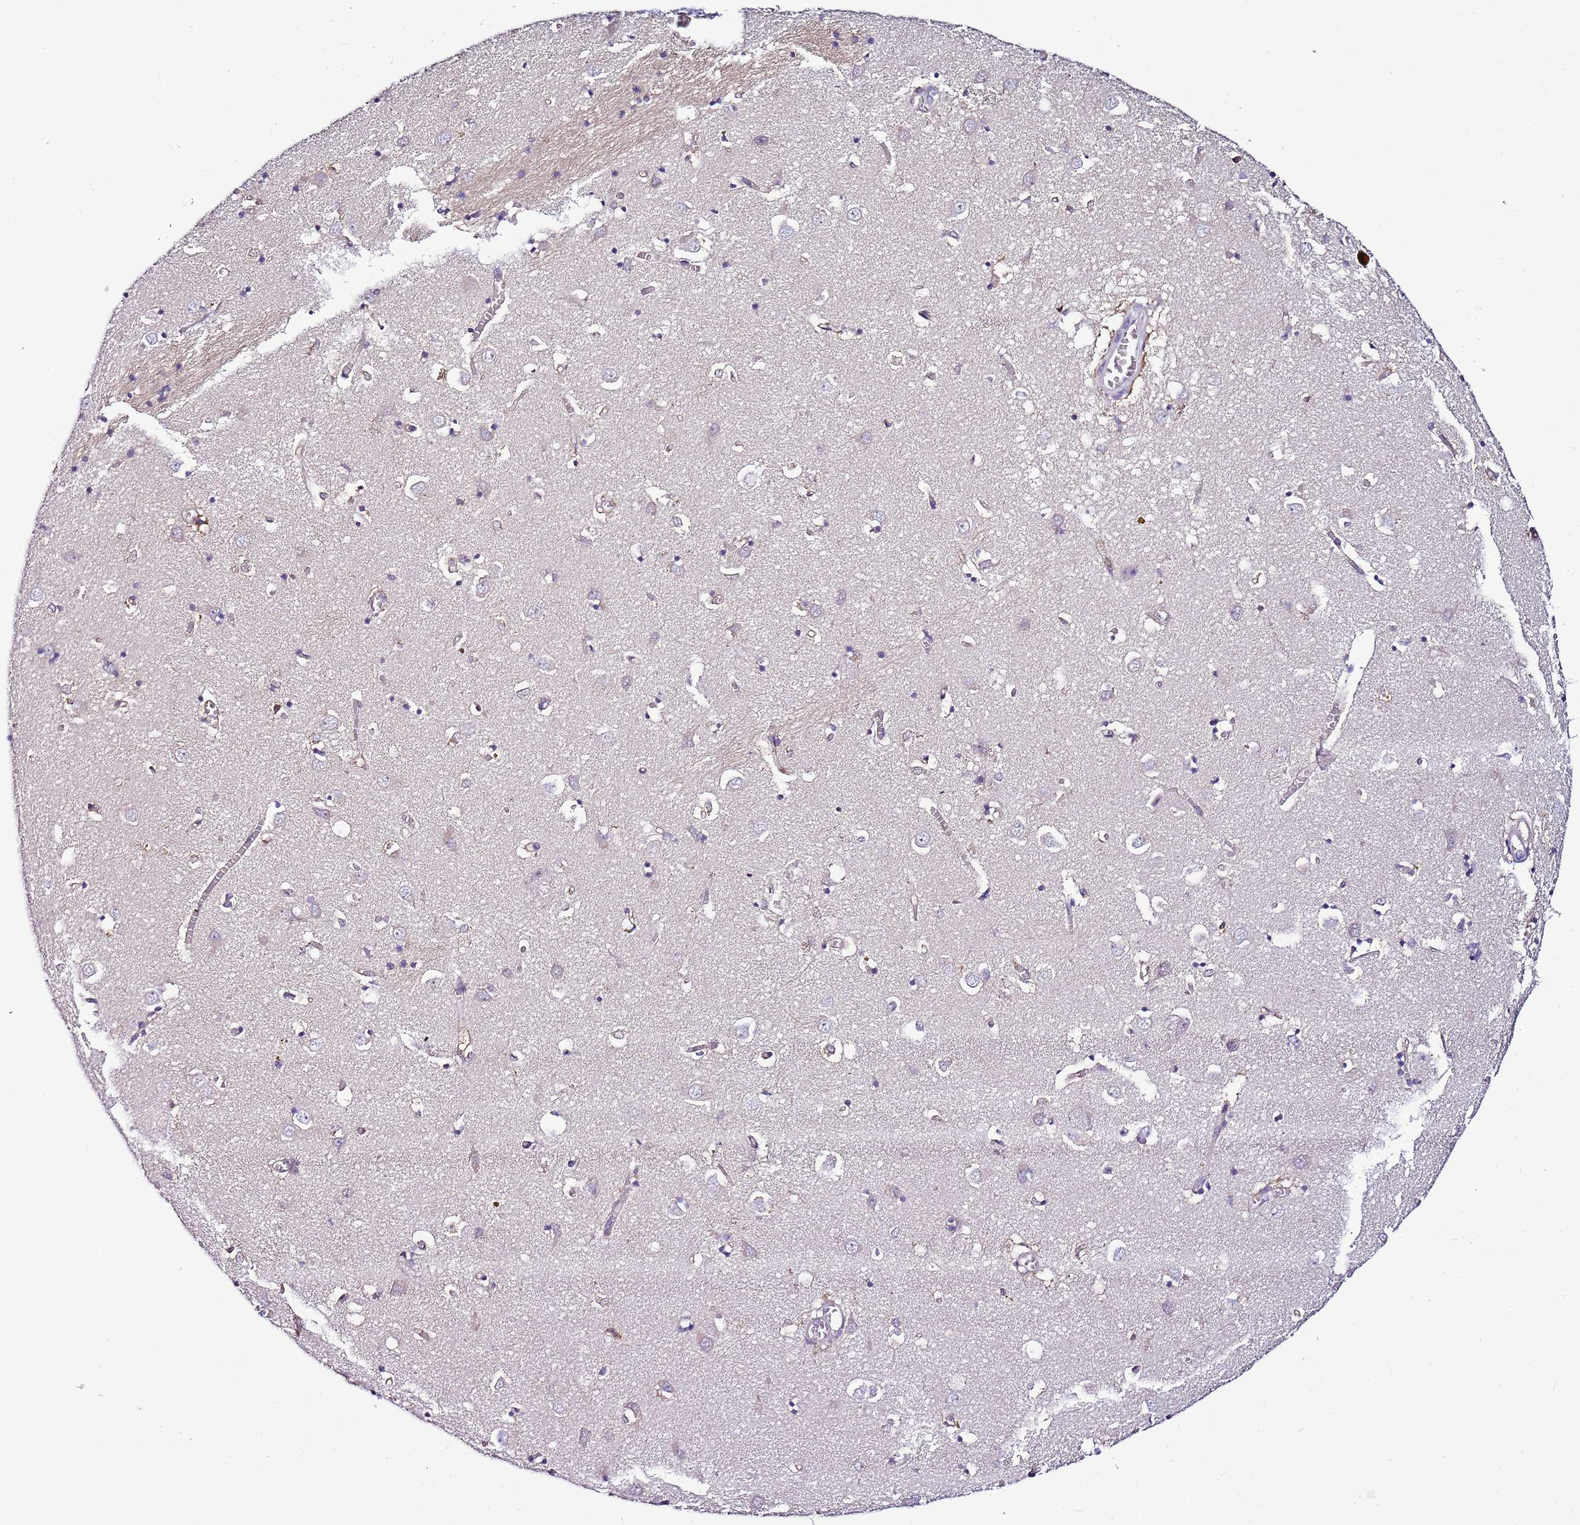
{"staining": {"intensity": "weak", "quantity": "<25%", "location": "cytoplasmic/membranous"}, "tissue": "caudate", "cell_type": "Glial cells", "image_type": "normal", "snomed": [{"axis": "morphology", "description": "Normal tissue, NOS"}, {"axis": "topography", "description": "Lateral ventricle wall"}], "caption": "This is a photomicrograph of IHC staining of benign caudate, which shows no expression in glial cells. The staining is performed using DAB (3,3'-diaminobenzidine) brown chromogen with nuclei counter-stained in using hematoxylin.", "gene": "ATXN2L", "patient": {"sex": "male", "age": 70}}